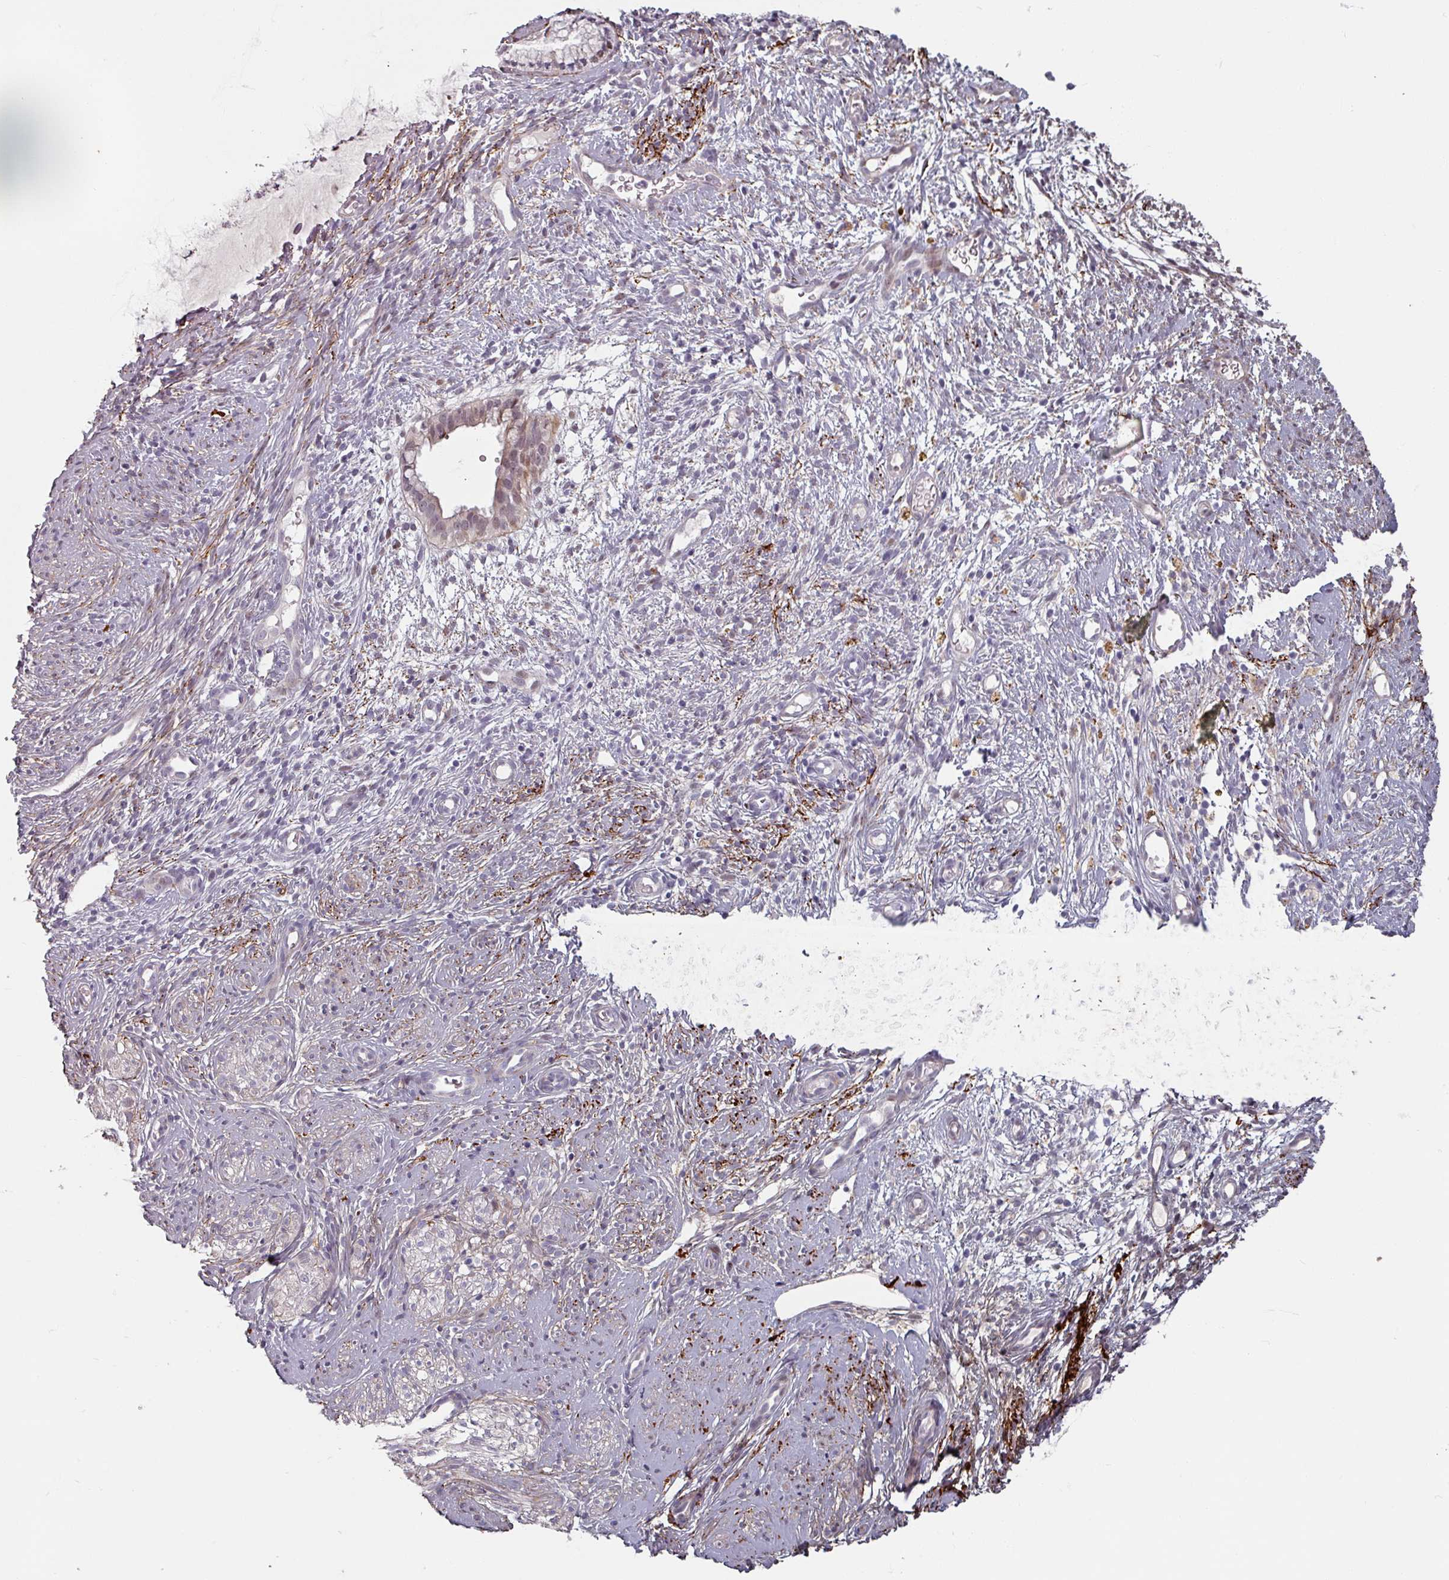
{"staining": {"intensity": "weak", "quantity": "<25%", "location": "cytoplasmic/membranous"}, "tissue": "cervix", "cell_type": "Glandular cells", "image_type": "normal", "snomed": [{"axis": "morphology", "description": "Normal tissue, NOS"}, {"axis": "topography", "description": "Cervix"}], "caption": "Immunohistochemistry (IHC) image of benign cervix: cervix stained with DAB (3,3'-diaminobenzidine) displays no significant protein expression in glandular cells. (IHC, brightfield microscopy, high magnification).", "gene": "CYB5RL", "patient": {"sex": "female", "age": 76}}